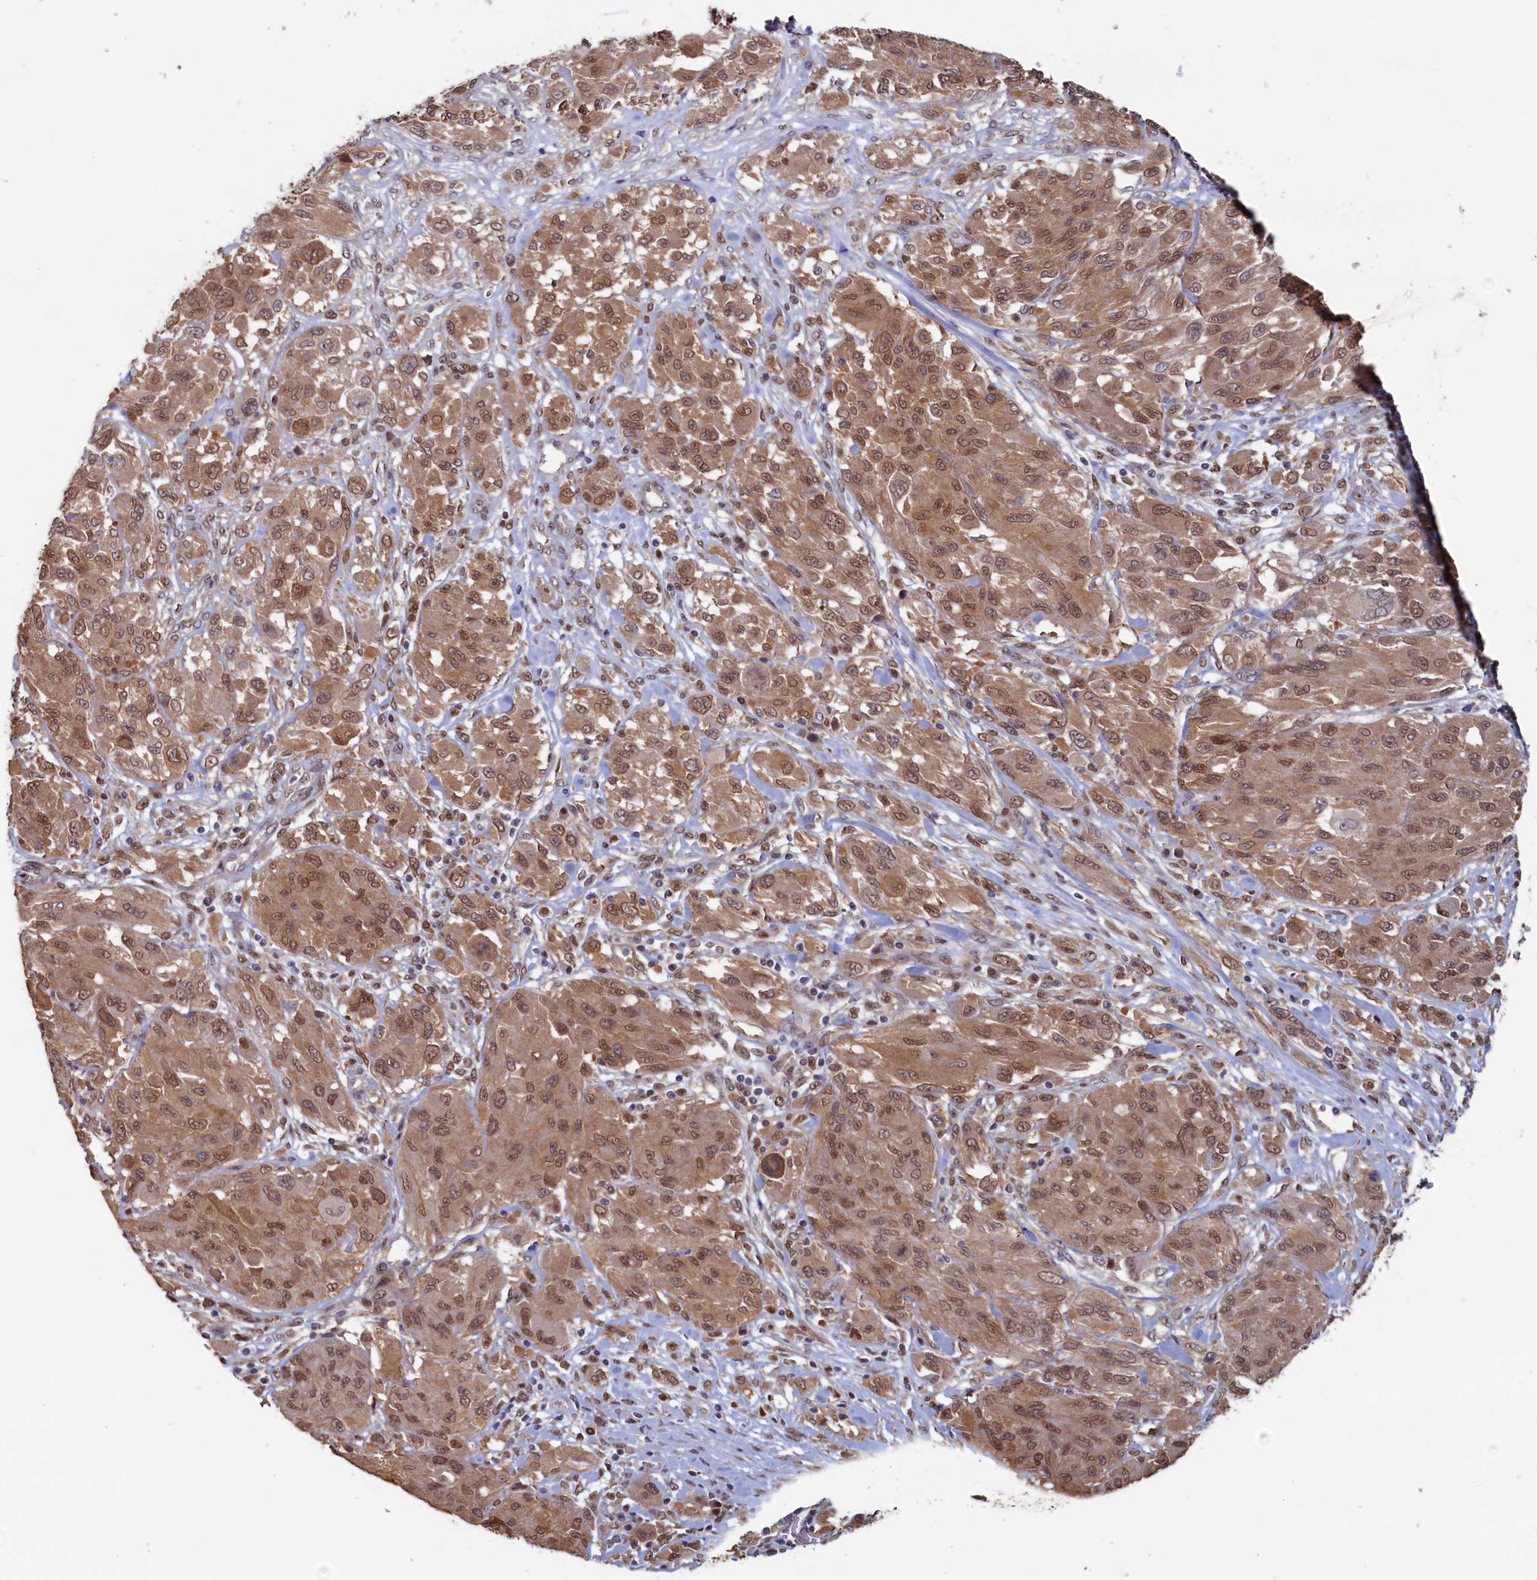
{"staining": {"intensity": "moderate", "quantity": ">75%", "location": "cytoplasmic/membranous,nuclear"}, "tissue": "melanoma", "cell_type": "Tumor cells", "image_type": "cancer", "snomed": [{"axis": "morphology", "description": "Malignant melanoma, NOS"}, {"axis": "topography", "description": "Skin"}], "caption": "Immunohistochemical staining of human malignant melanoma reveals moderate cytoplasmic/membranous and nuclear protein staining in about >75% of tumor cells.", "gene": "AHCY", "patient": {"sex": "female", "age": 91}}